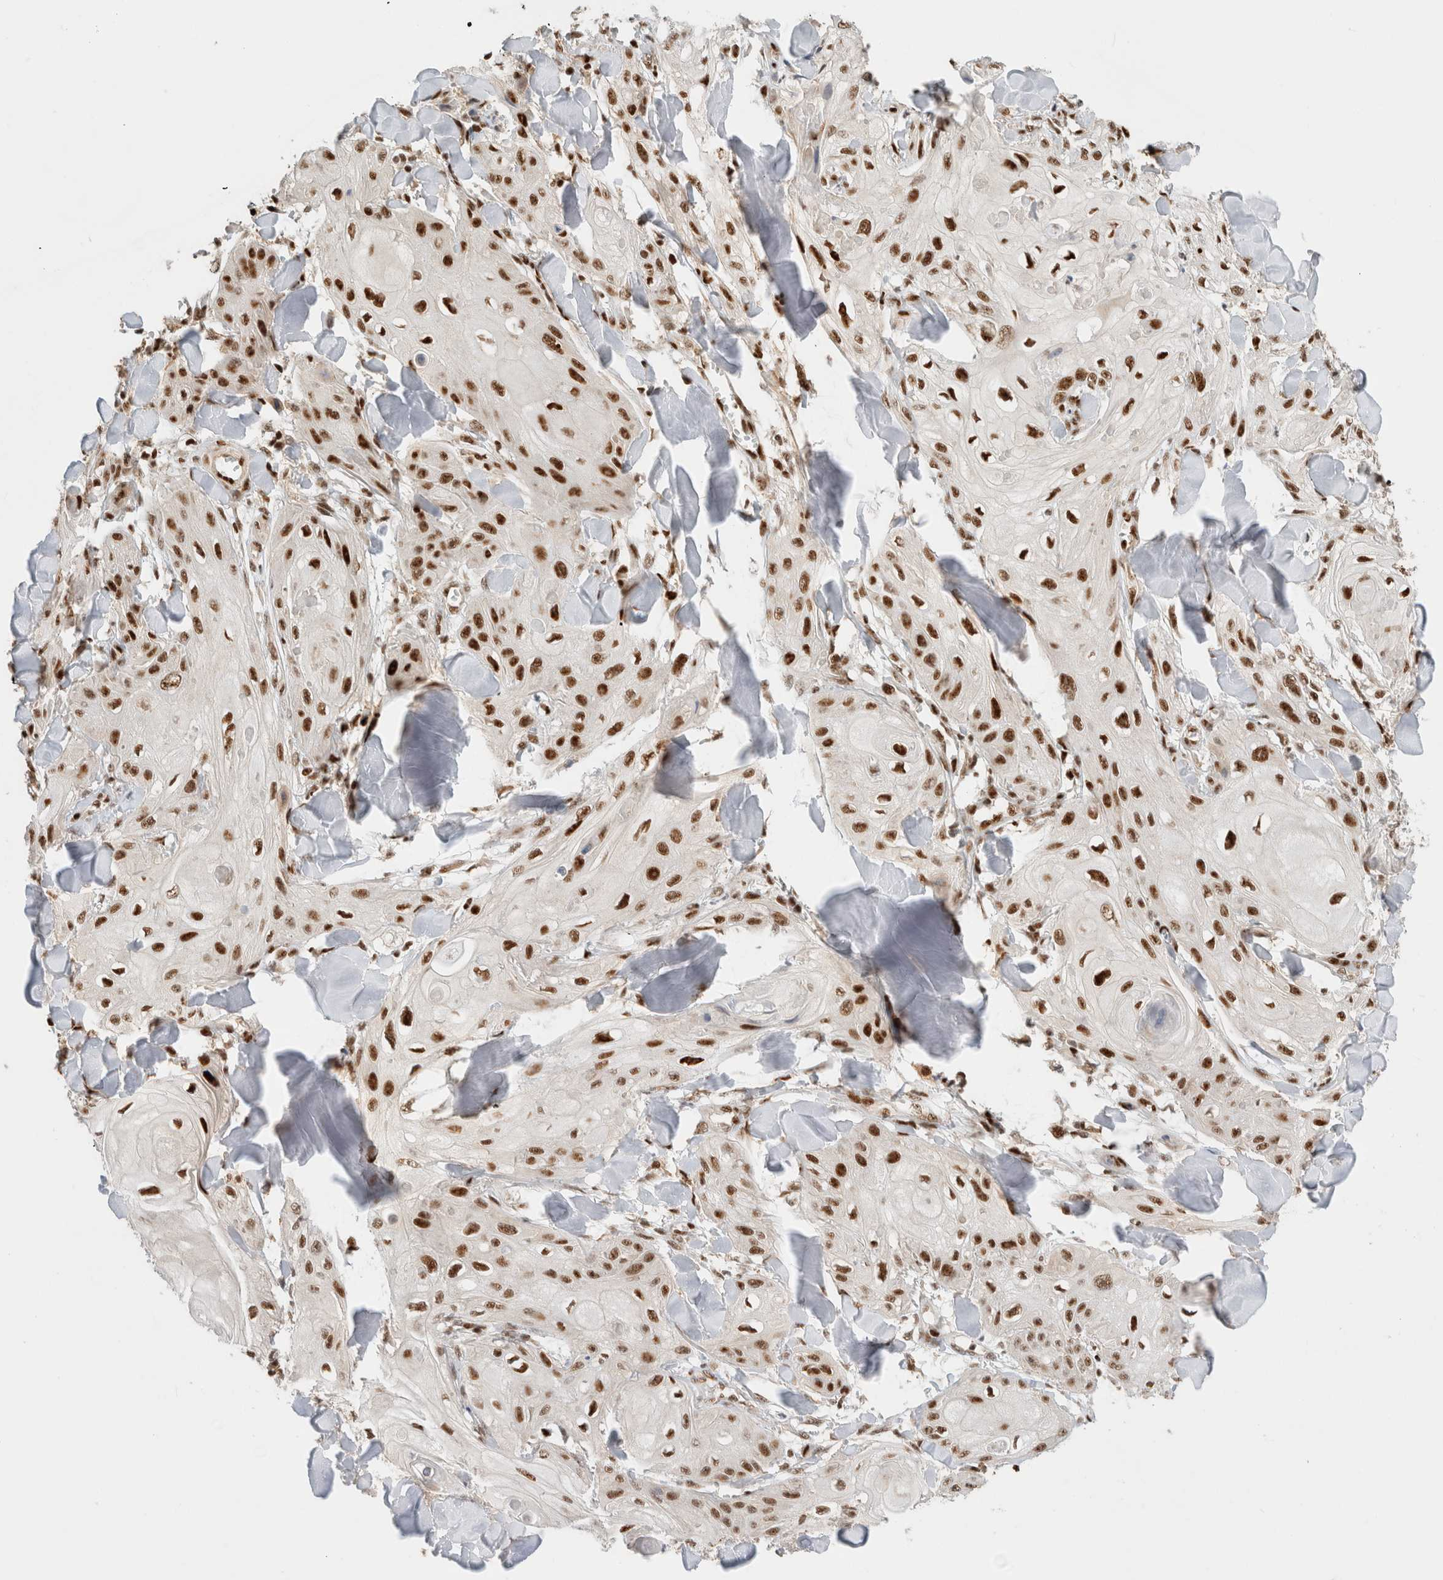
{"staining": {"intensity": "strong", "quantity": ">75%", "location": "nuclear"}, "tissue": "skin cancer", "cell_type": "Tumor cells", "image_type": "cancer", "snomed": [{"axis": "morphology", "description": "Squamous cell carcinoma, NOS"}, {"axis": "topography", "description": "Skin"}], "caption": "IHC micrograph of skin squamous cell carcinoma stained for a protein (brown), which demonstrates high levels of strong nuclear positivity in approximately >75% of tumor cells.", "gene": "ID3", "patient": {"sex": "male", "age": 74}}